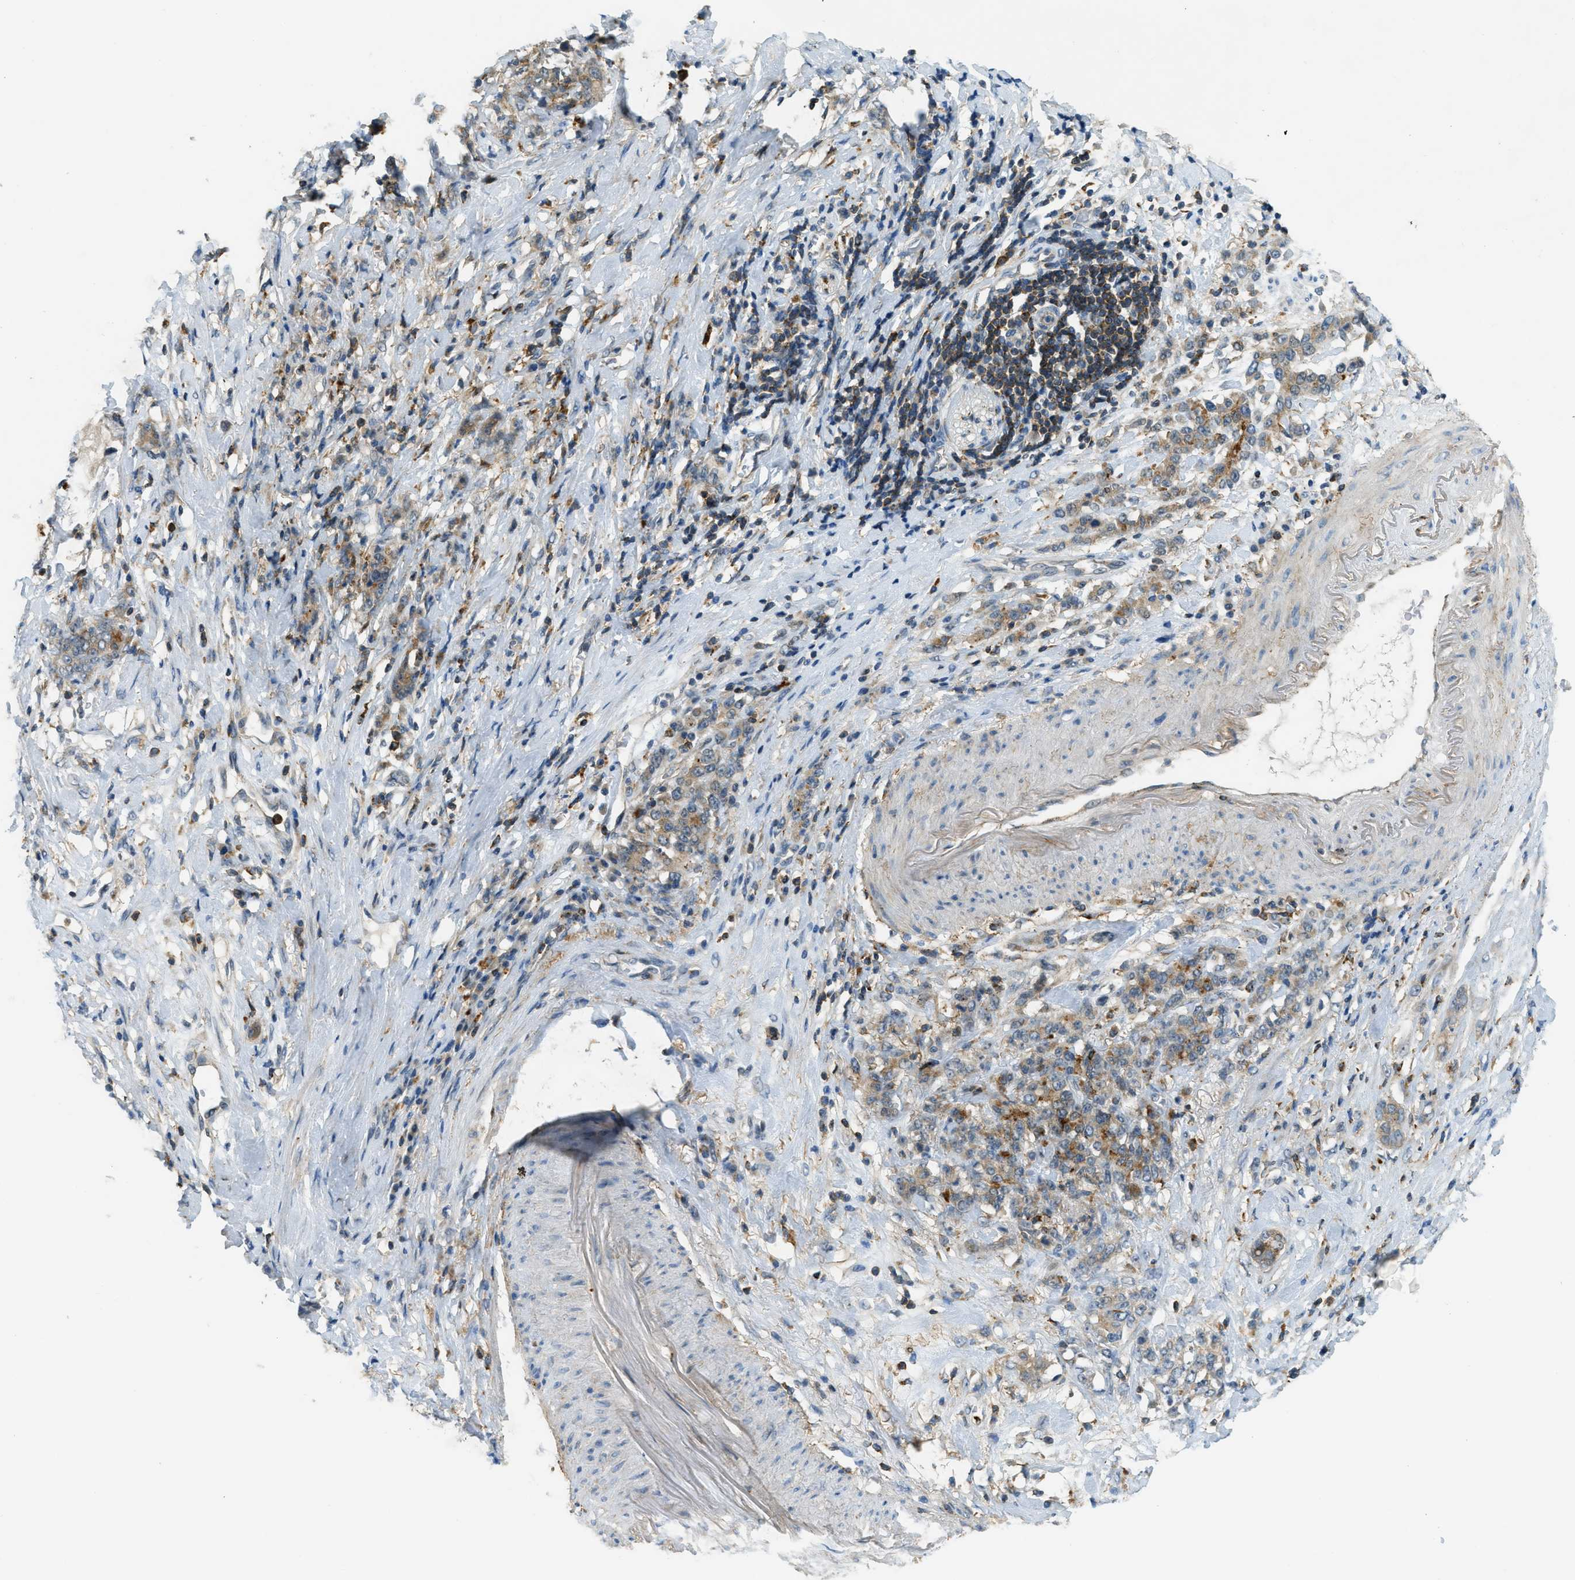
{"staining": {"intensity": "moderate", "quantity": ">75%", "location": "cytoplasmic/membranous"}, "tissue": "stomach cancer", "cell_type": "Tumor cells", "image_type": "cancer", "snomed": [{"axis": "morphology", "description": "Adenocarcinoma, NOS"}, {"axis": "topography", "description": "Stomach, lower"}], "caption": "About >75% of tumor cells in adenocarcinoma (stomach) reveal moderate cytoplasmic/membranous protein positivity as visualized by brown immunohistochemical staining.", "gene": "PLBD2", "patient": {"sex": "male", "age": 88}}